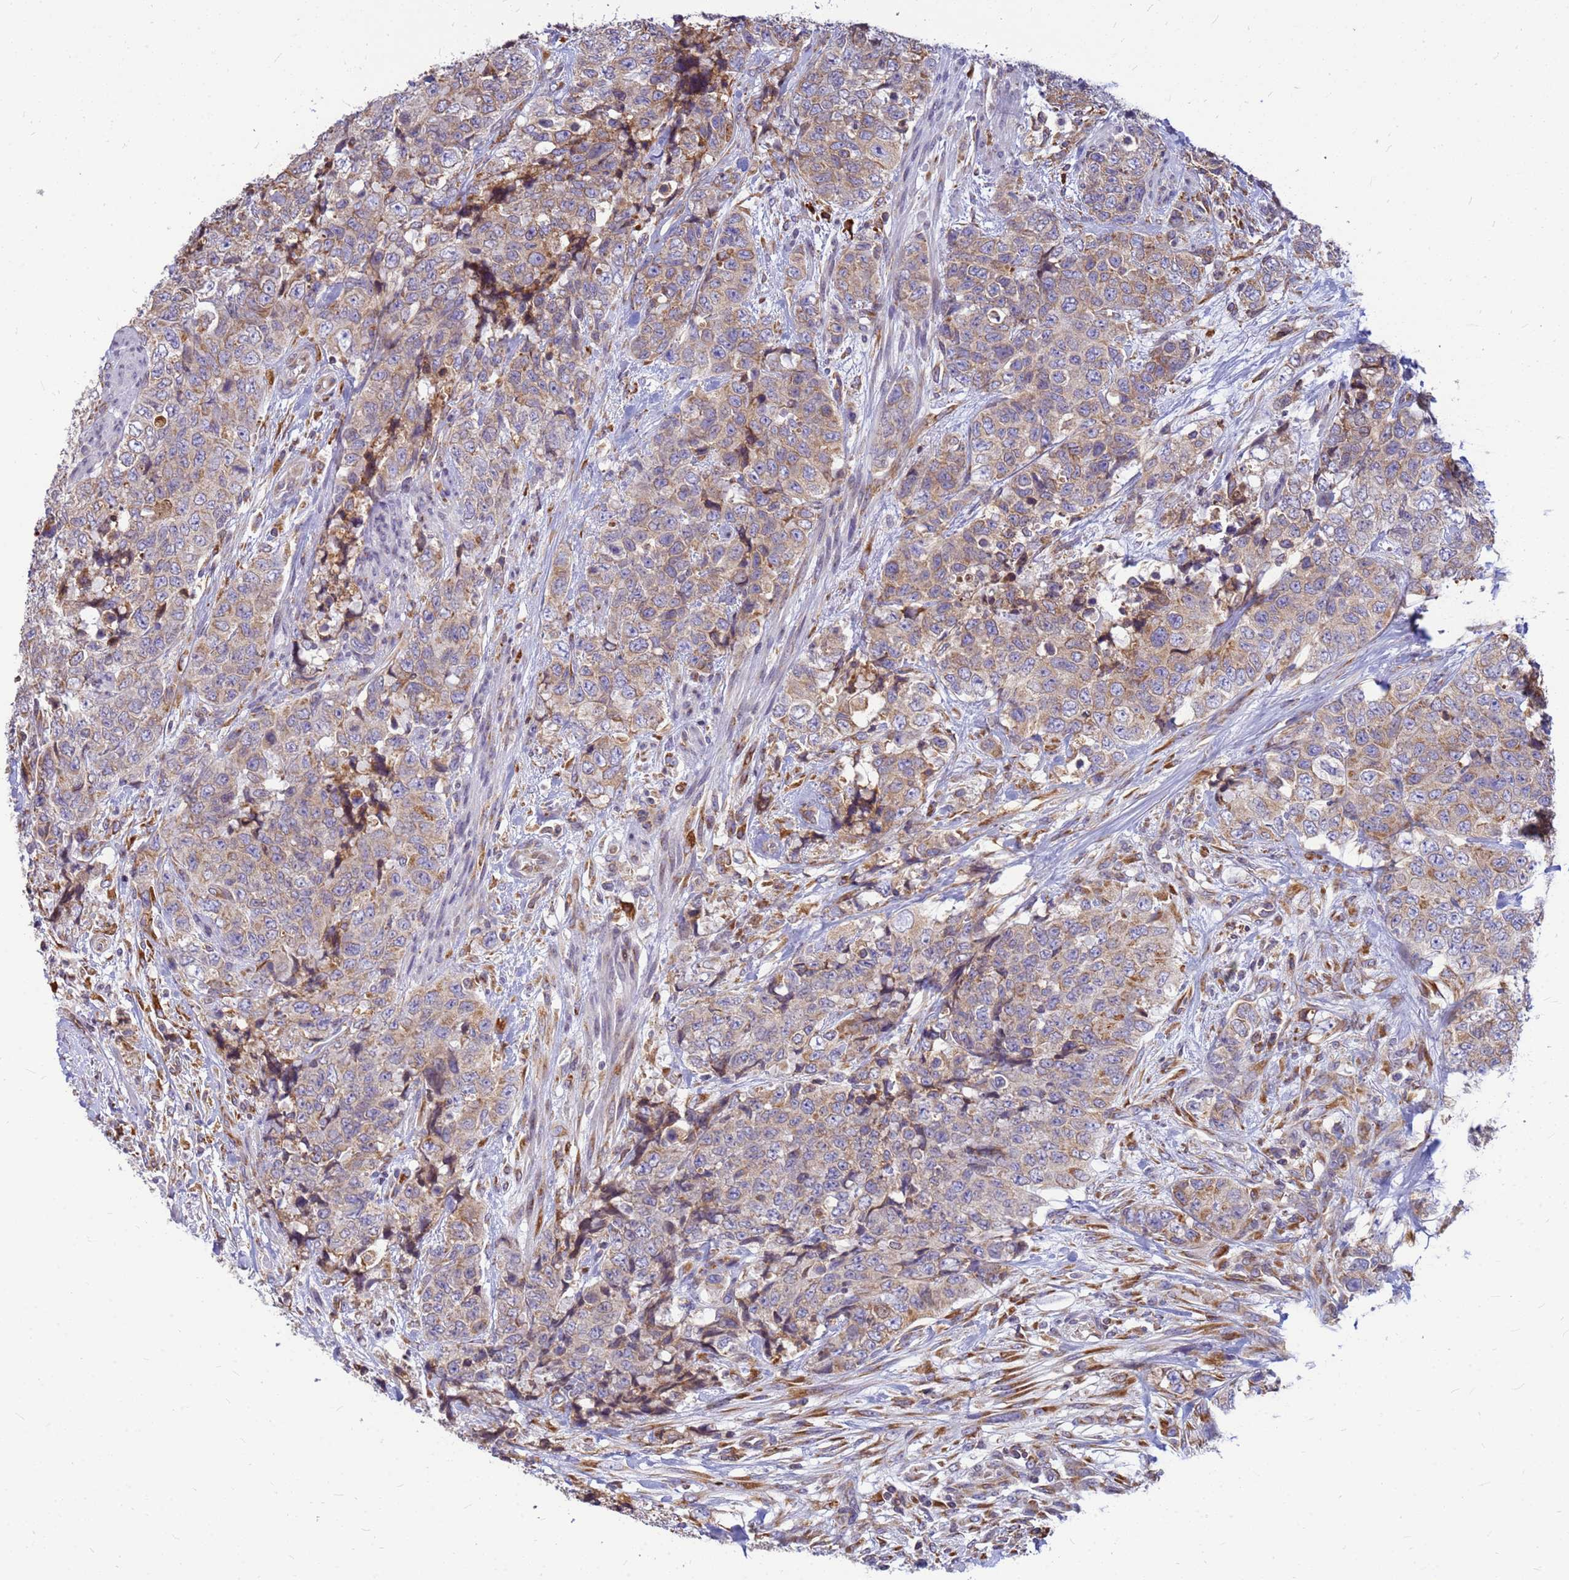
{"staining": {"intensity": "weak", "quantity": ">75%", "location": "cytoplasmic/membranous"}, "tissue": "urothelial cancer", "cell_type": "Tumor cells", "image_type": "cancer", "snomed": [{"axis": "morphology", "description": "Urothelial carcinoma, High grade"}, {"axis": "topography", "description": "Urinary bladder"}], "caption": "Tumor cells exhibit low levels of weak cytoplasmic/membranous expression in approximately >75% of cells in urothelial carcinoma (high-grade).", "gene": "SSR4", "patient": {"sex": "female", "age": 78}}